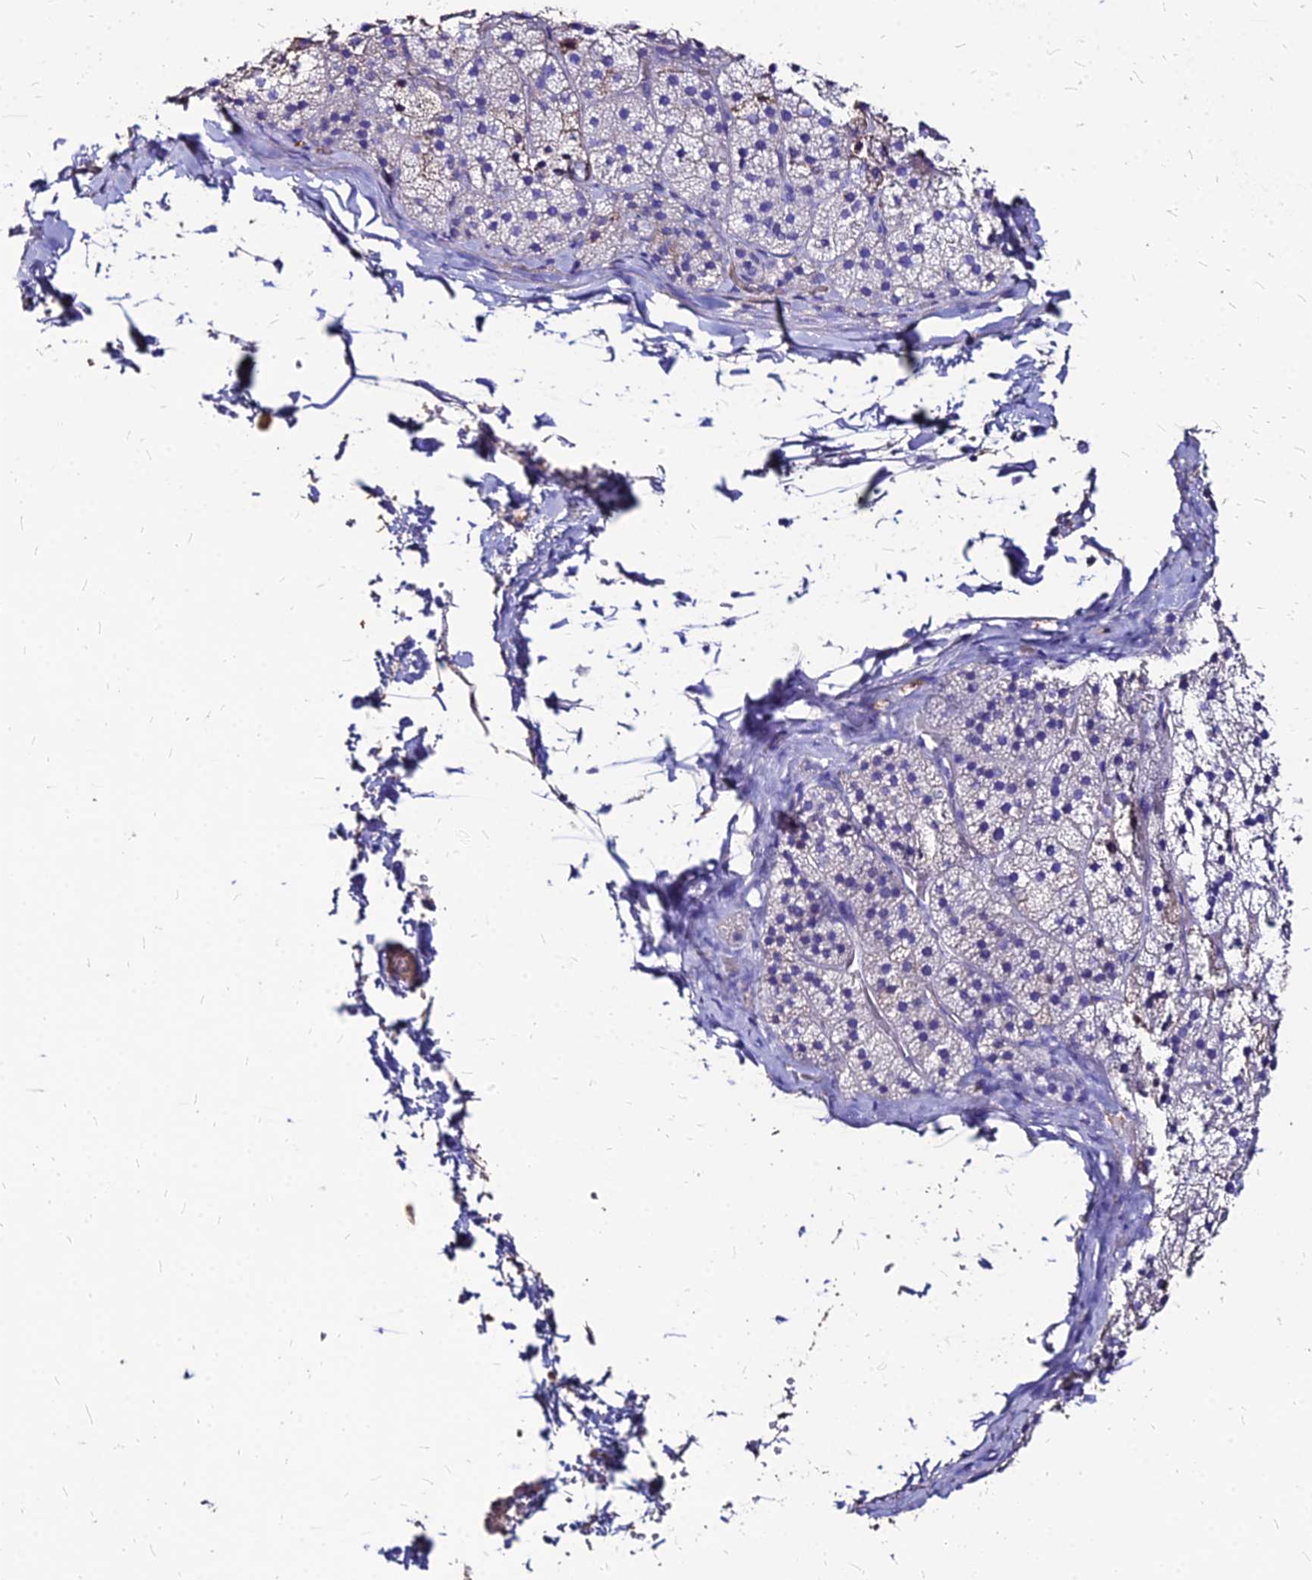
{"staining": {"intensity": "negative", "quantity": "none", "location": "none"}, "tissue": "adrenal gland", "cell_type": "Glandular cells", "image_type": "normal", "snomed": [{"axis": "morphology", "description": "Normal tissue, NOS"}, {"axis": "topography", "description": "Adrenal gland"}], "caption": "Immunohistochemistry of unremarkable human adrenal gland shows no staining in glandular cells.", "gene": "NME5", "patient": {"sex": "female", "age": 44}}